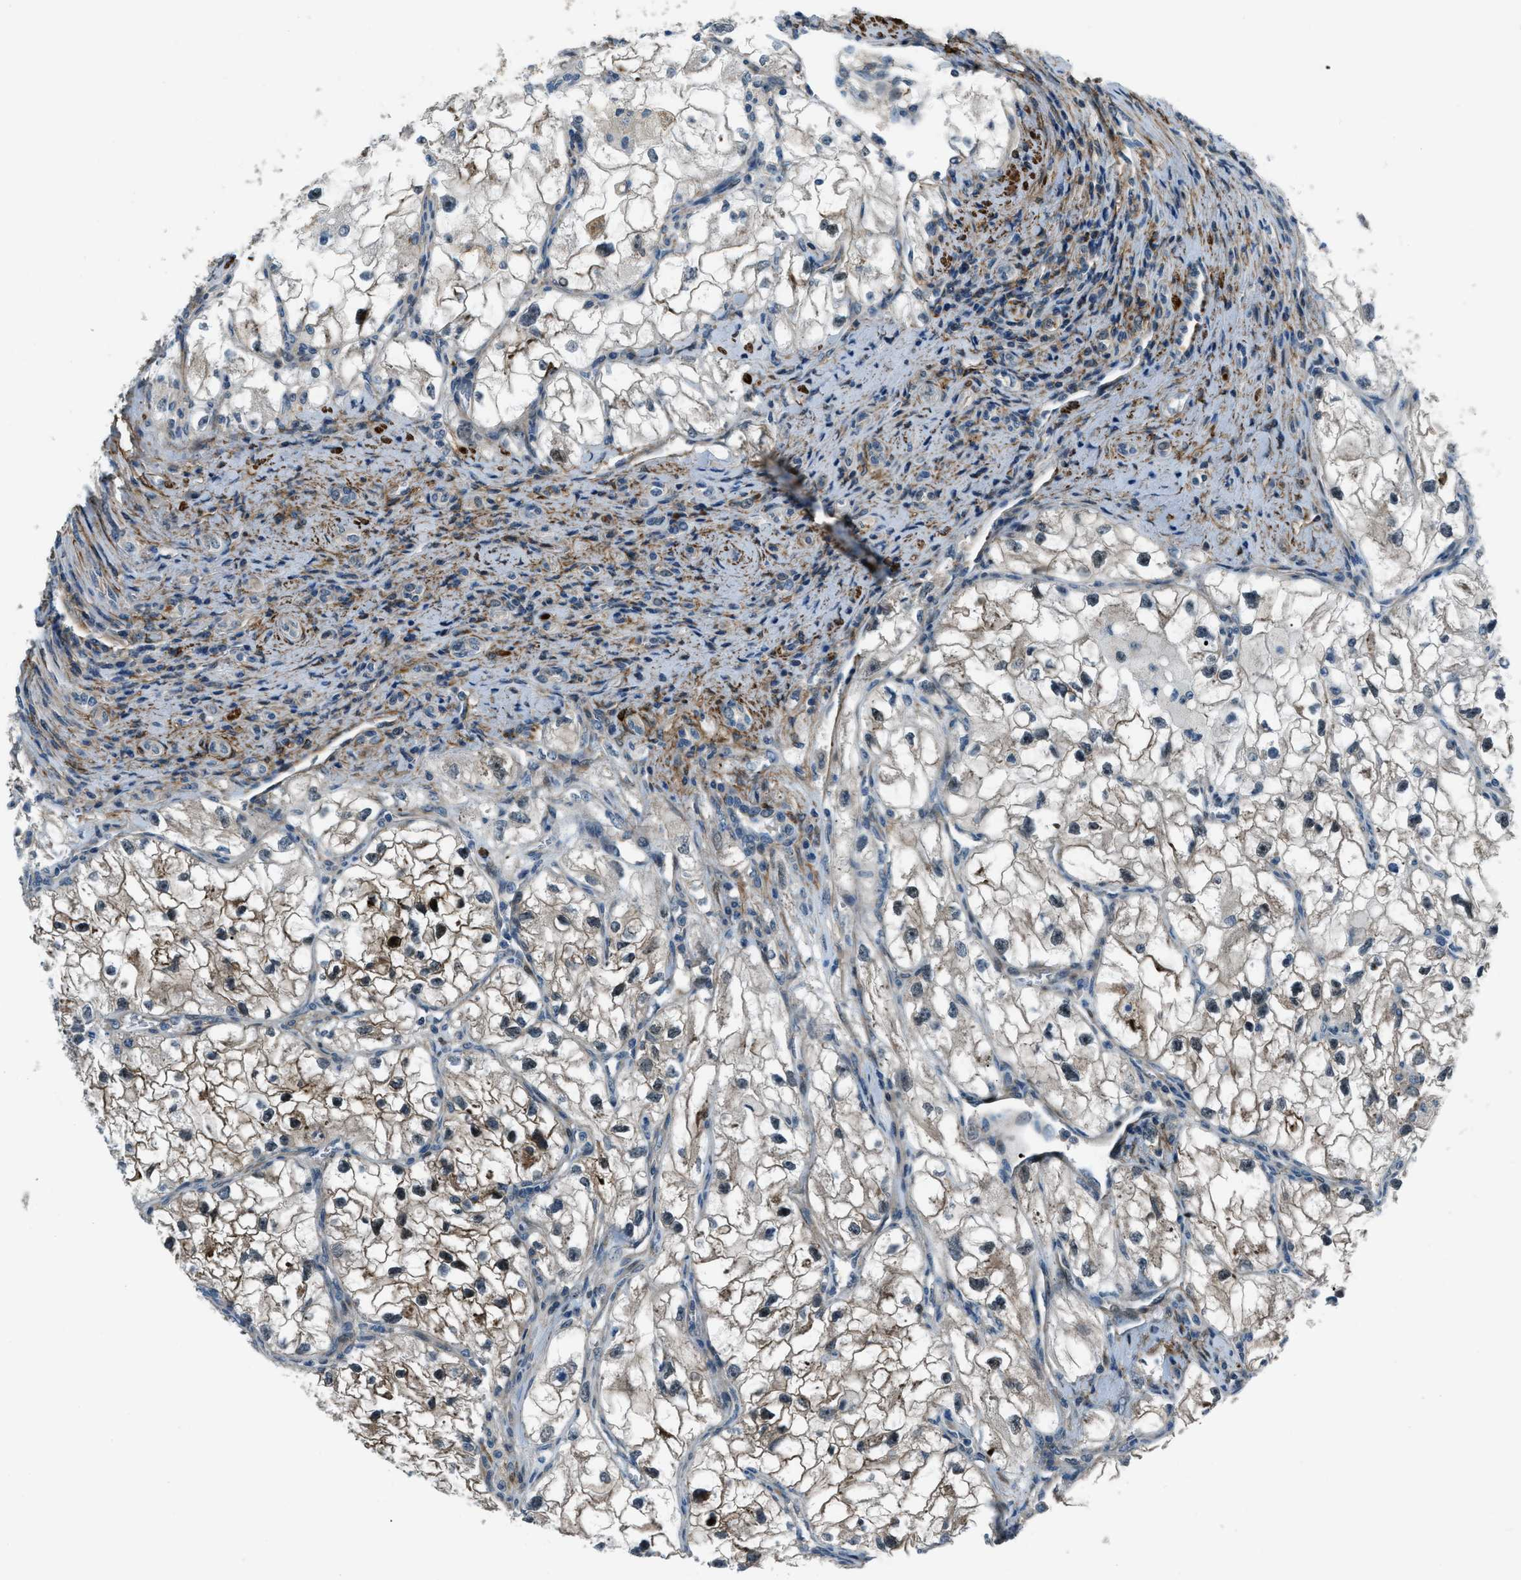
{"staining": {"intensity": "moderate", "quantity": "<25%", "location": "cytoplasmic/membranous,nuclear"}, "tissue": "renal cancer", "cell_type": "Tumor cells", "image_type": "cancer", "snomed": [{"axis": "morphology", "description": "Adenocarcinoma, NOS"}, {"axis": "topography", "description": "Kidney"}], "caption": "Immunohistochemistry (DAB (3,3'-diaminobenzidine)) staining of human adenocarcinoma (renal) demonstrates moderate cytoplasmic/membranous and nuclear protein staining in about <25% of tumor cells.", "gene": "NUDCD3", "patient": {"sex": "female", "age": 70}}